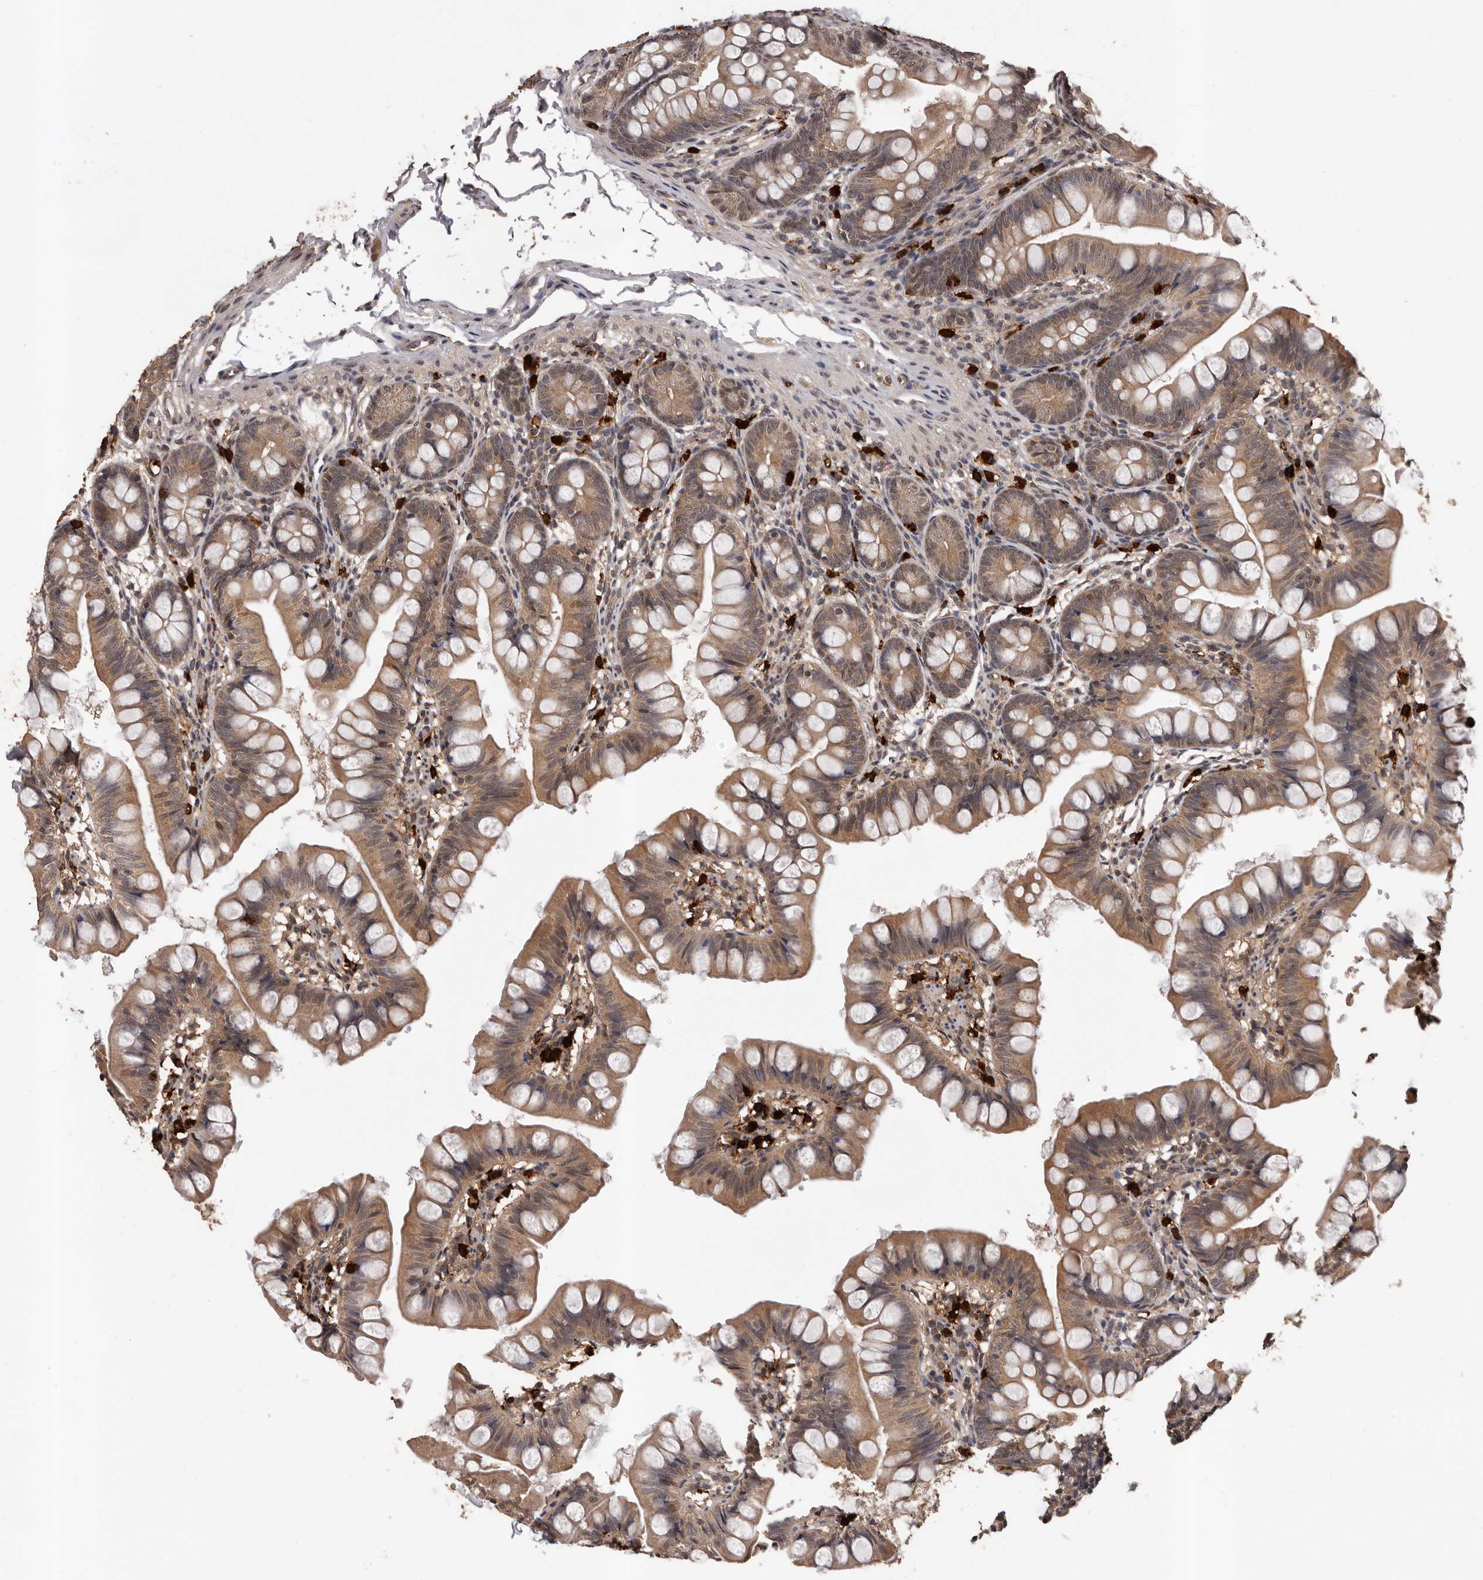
{"staining": {"intensity": "moderate", "quantity": ">75%", "location": "cytoplasmic/membranous"}, "tissue": "small intestine", "cell_type": "Glandular cells", "image_type": "normal", "snomed": [{"axis": "morphology", "description": "Normal tissue, NOS"}, {"axis": "topography", "description": "Small intestine"}], "caption": "DAB immunohistochemical staining of unremarkable human small intestine demonstrates moderate cytoplasmic/membranous protein expression in approximately >75% of glandular cells.", "gene": "VPS37A", "patient": {"sex": "male", "age": 7}}